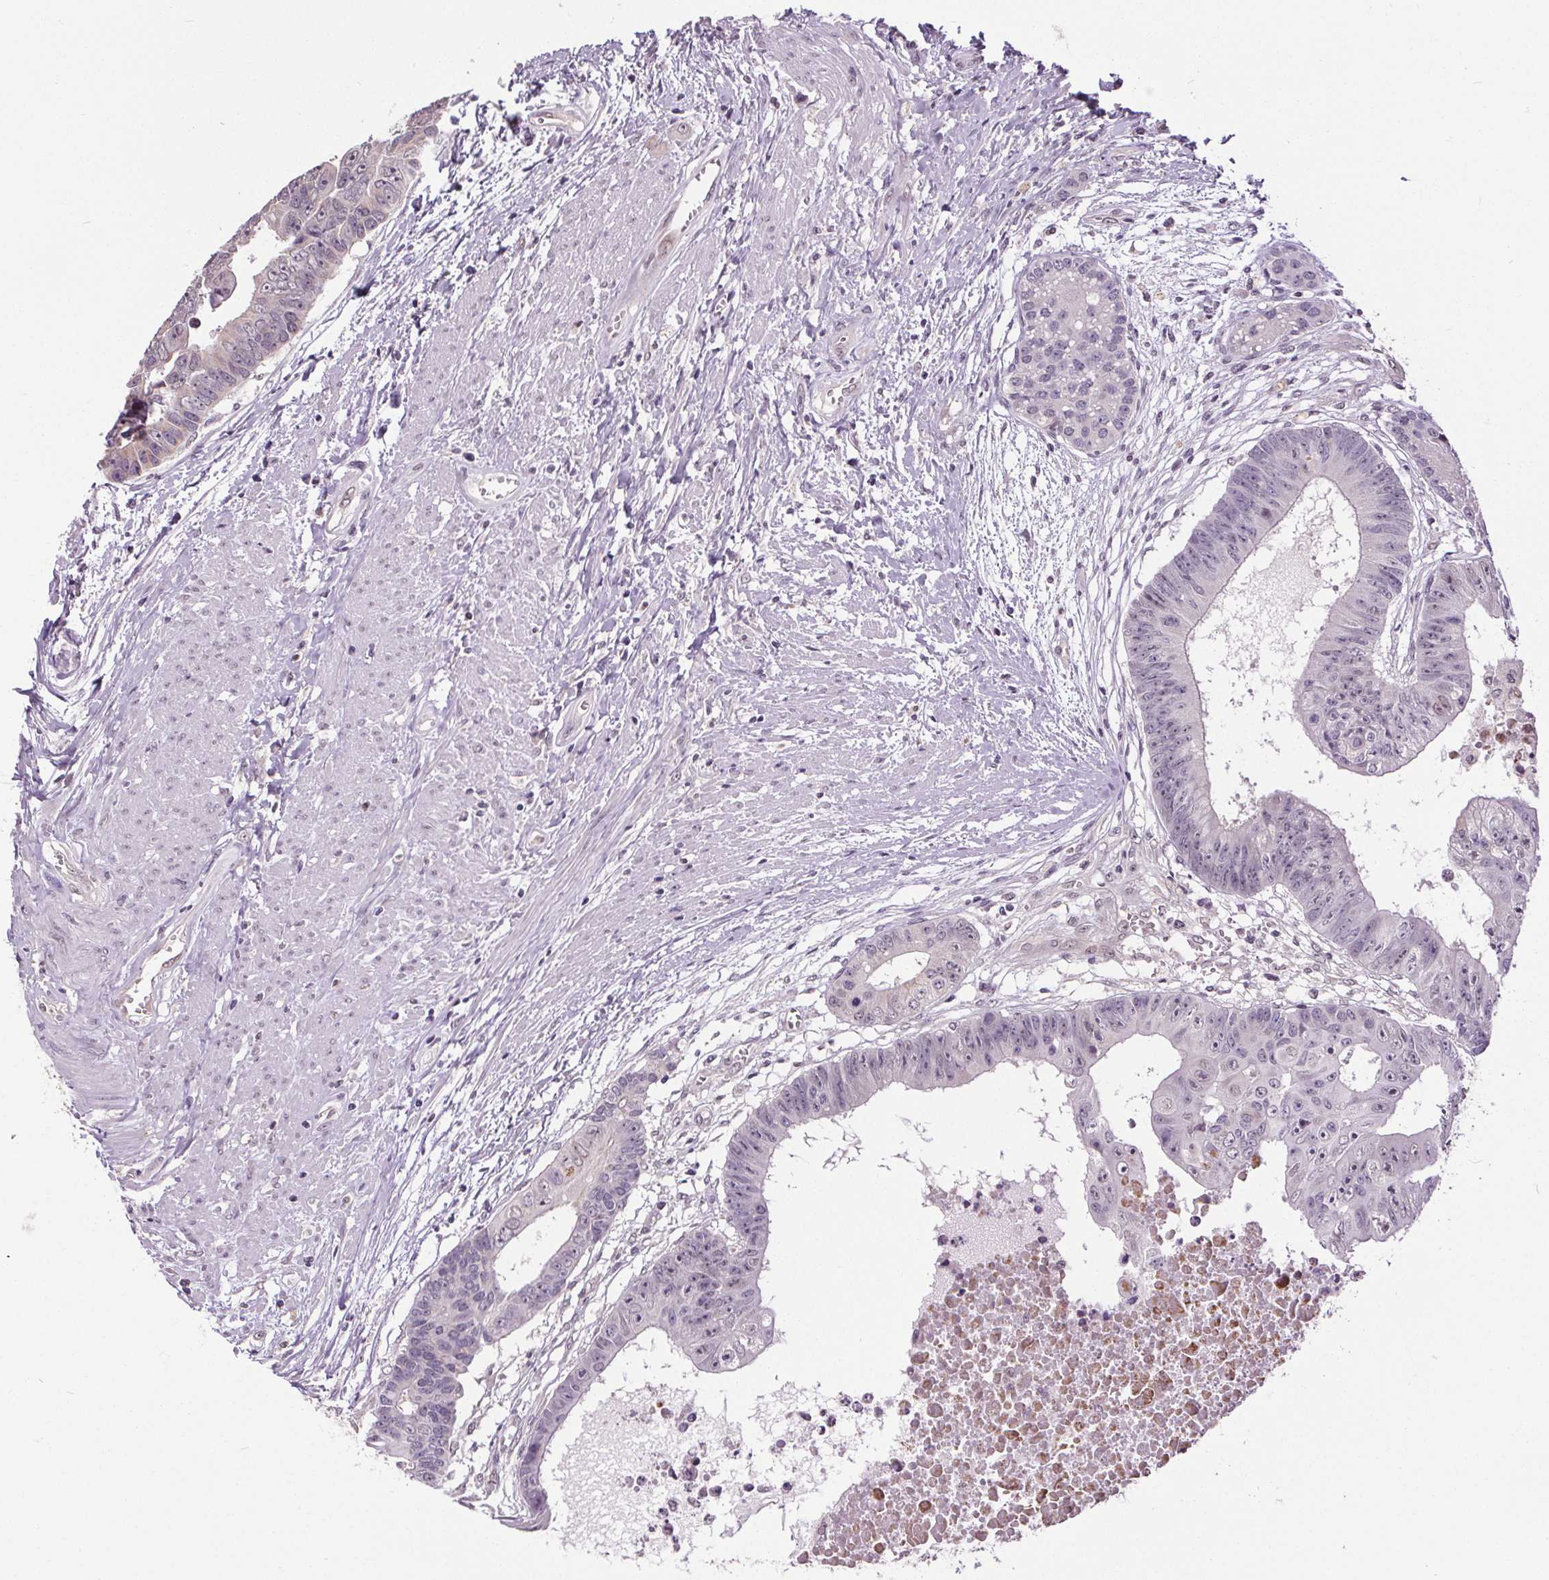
{"staining": {"intensity": "negative", "quantity": "none", "location": "none"}, "tissue": "colorectal cancer", "cell_type": "Tumor cells", "image_type": "cancer", "snomed": [{"axis": "morphology", "description": "Adenocarcinoma, NOS"}, {"axis": "topography", "description": "Rectum"}], "caption": "The photomicrograph exhibits no significant staining in tumor cells of colorectal cancer (adenocarcinoma).", "gene": "SLC2A9", "patient": {"sex": "male", "age": 63}}